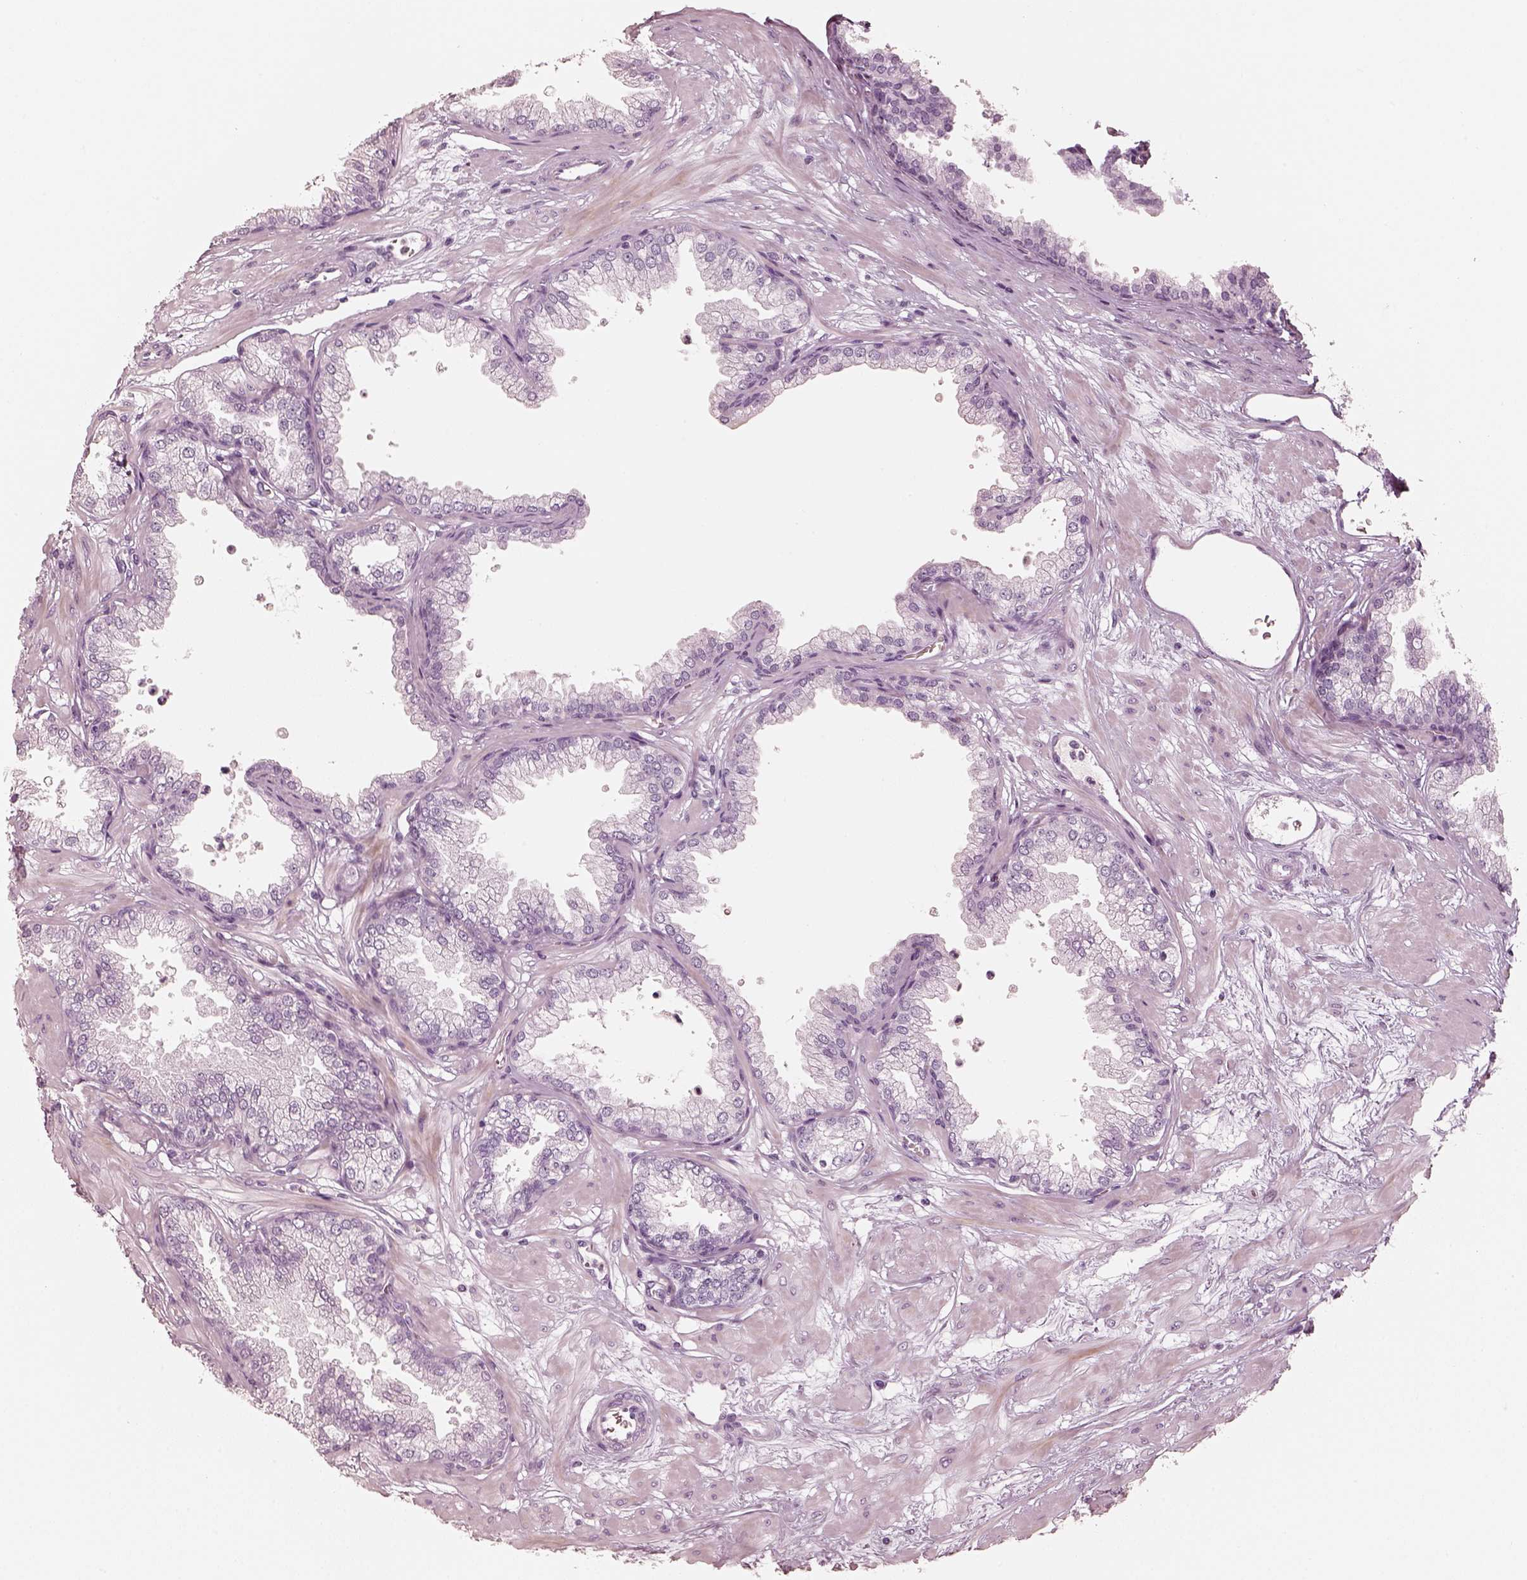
{"staining": {"intensity": "negative", "quantity": "none", "location": "none"}, "tissue": "prostate", "cell_type": "Glandular cells", "image_type": "normal", "snomed": [{"axis": "morphology", "description": "Normal tissue, NOS"}, {"axis": "topography", "description": "Prostate"}], "caption": "IHC micrograph of unremarkable prostate stained for a protein (brown), which shows no staining in glandular cells.", "gene": "R3HDML", "patient": {"sex": "male", "age": 37}}